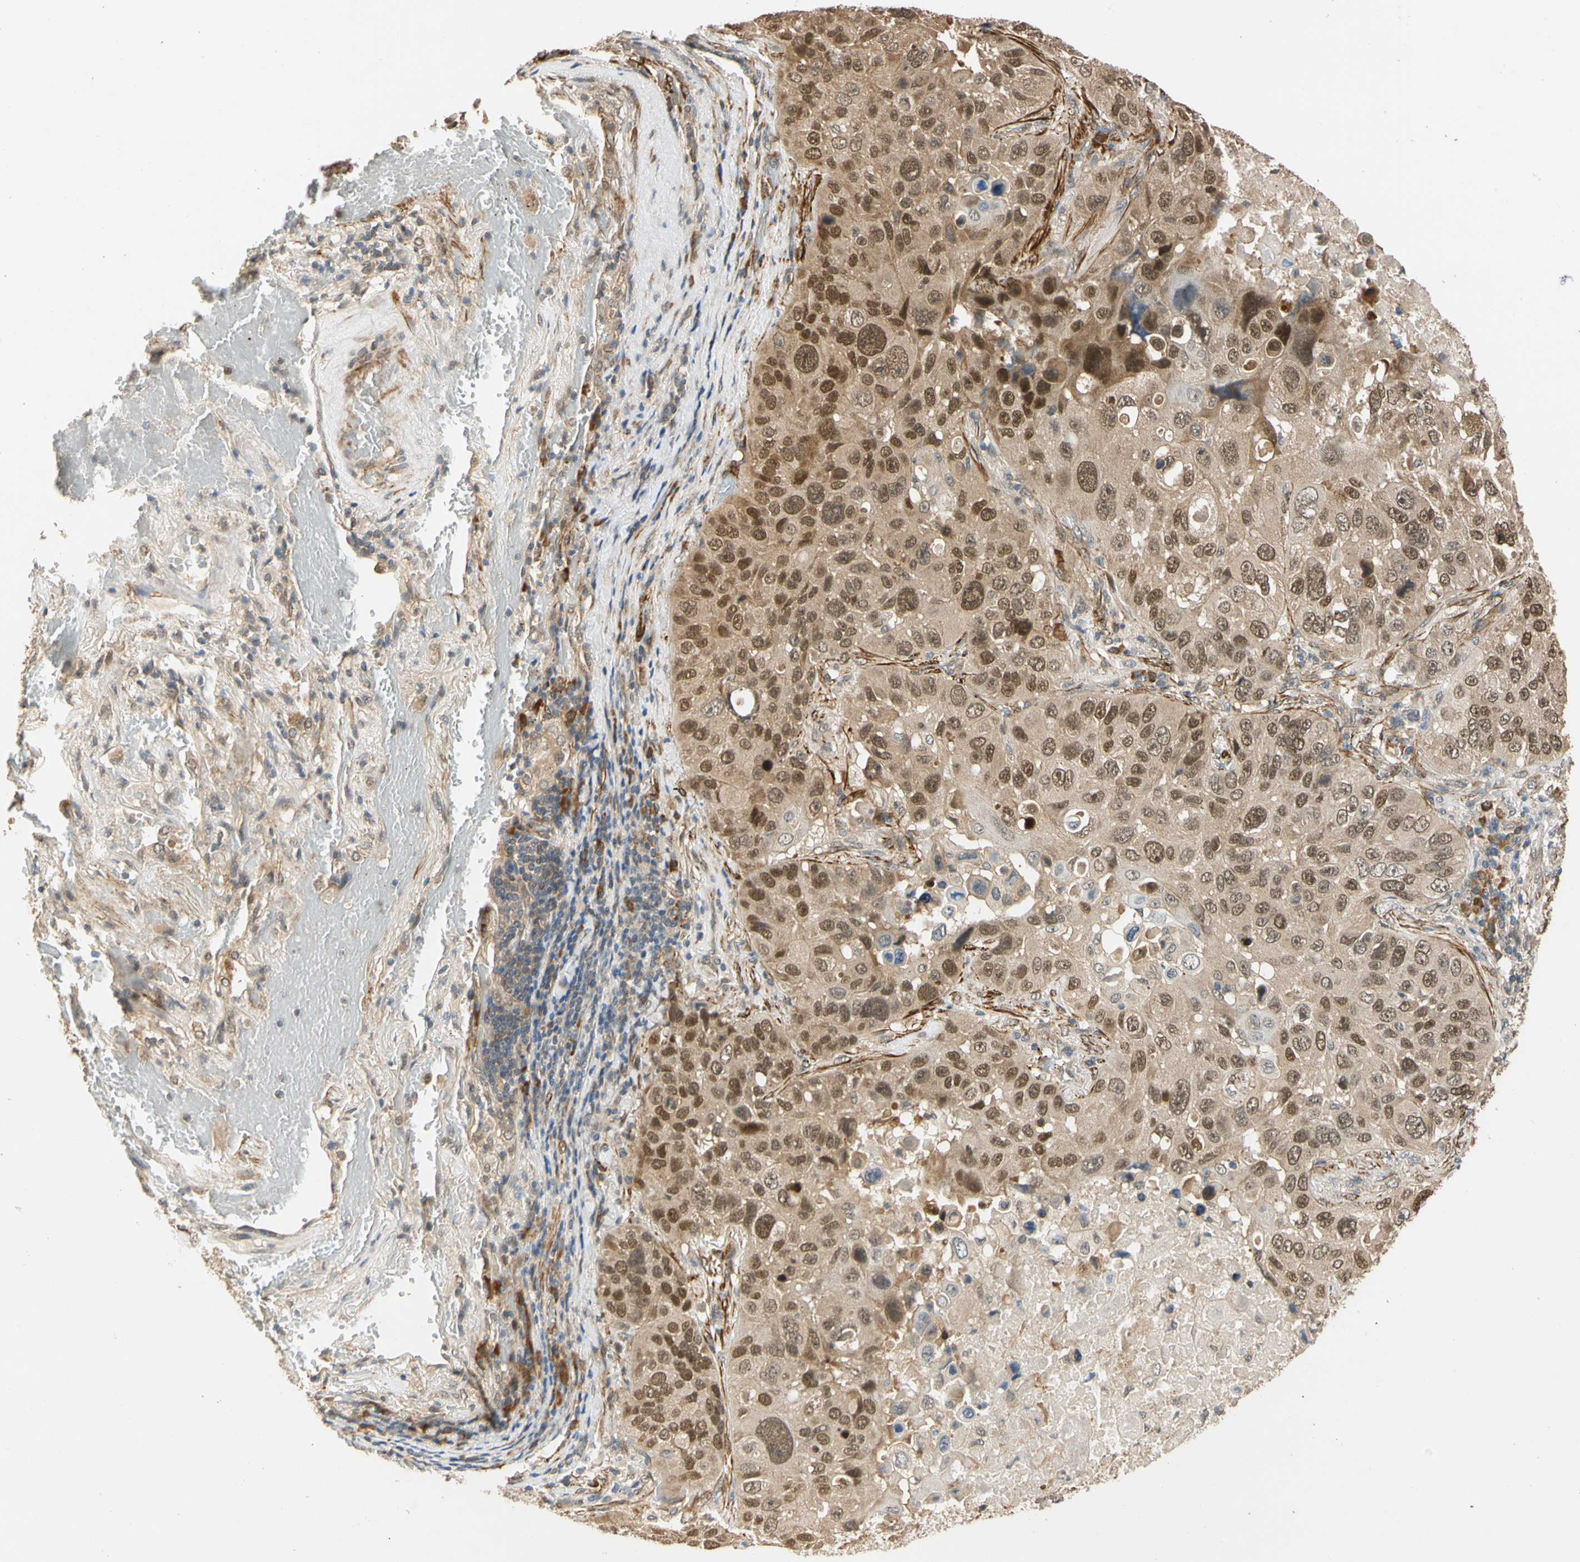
{"staining": {"intensity": "moderate", "quantity": "25%-75%", "location": "nuclear"}, "tissue": "lung cancer", "cell_type": "Tumor cells", "image_type": "cancer", "snomed": [{"axis": "morphology", "description": "Squamous cell carcinoma, NOS"}, {"axis": "topography", "description": "Lung"}], "caption": "A histopathology image of lung cancer (squamous cell carcinoma) stained for a protein demonstrates moderate nuclear brown staining in tumor cells. (DAB IHC with brightfield microscopy, high magnification).", "gene": "QSER1", "patient": {"sex": "male", "age": 57}}